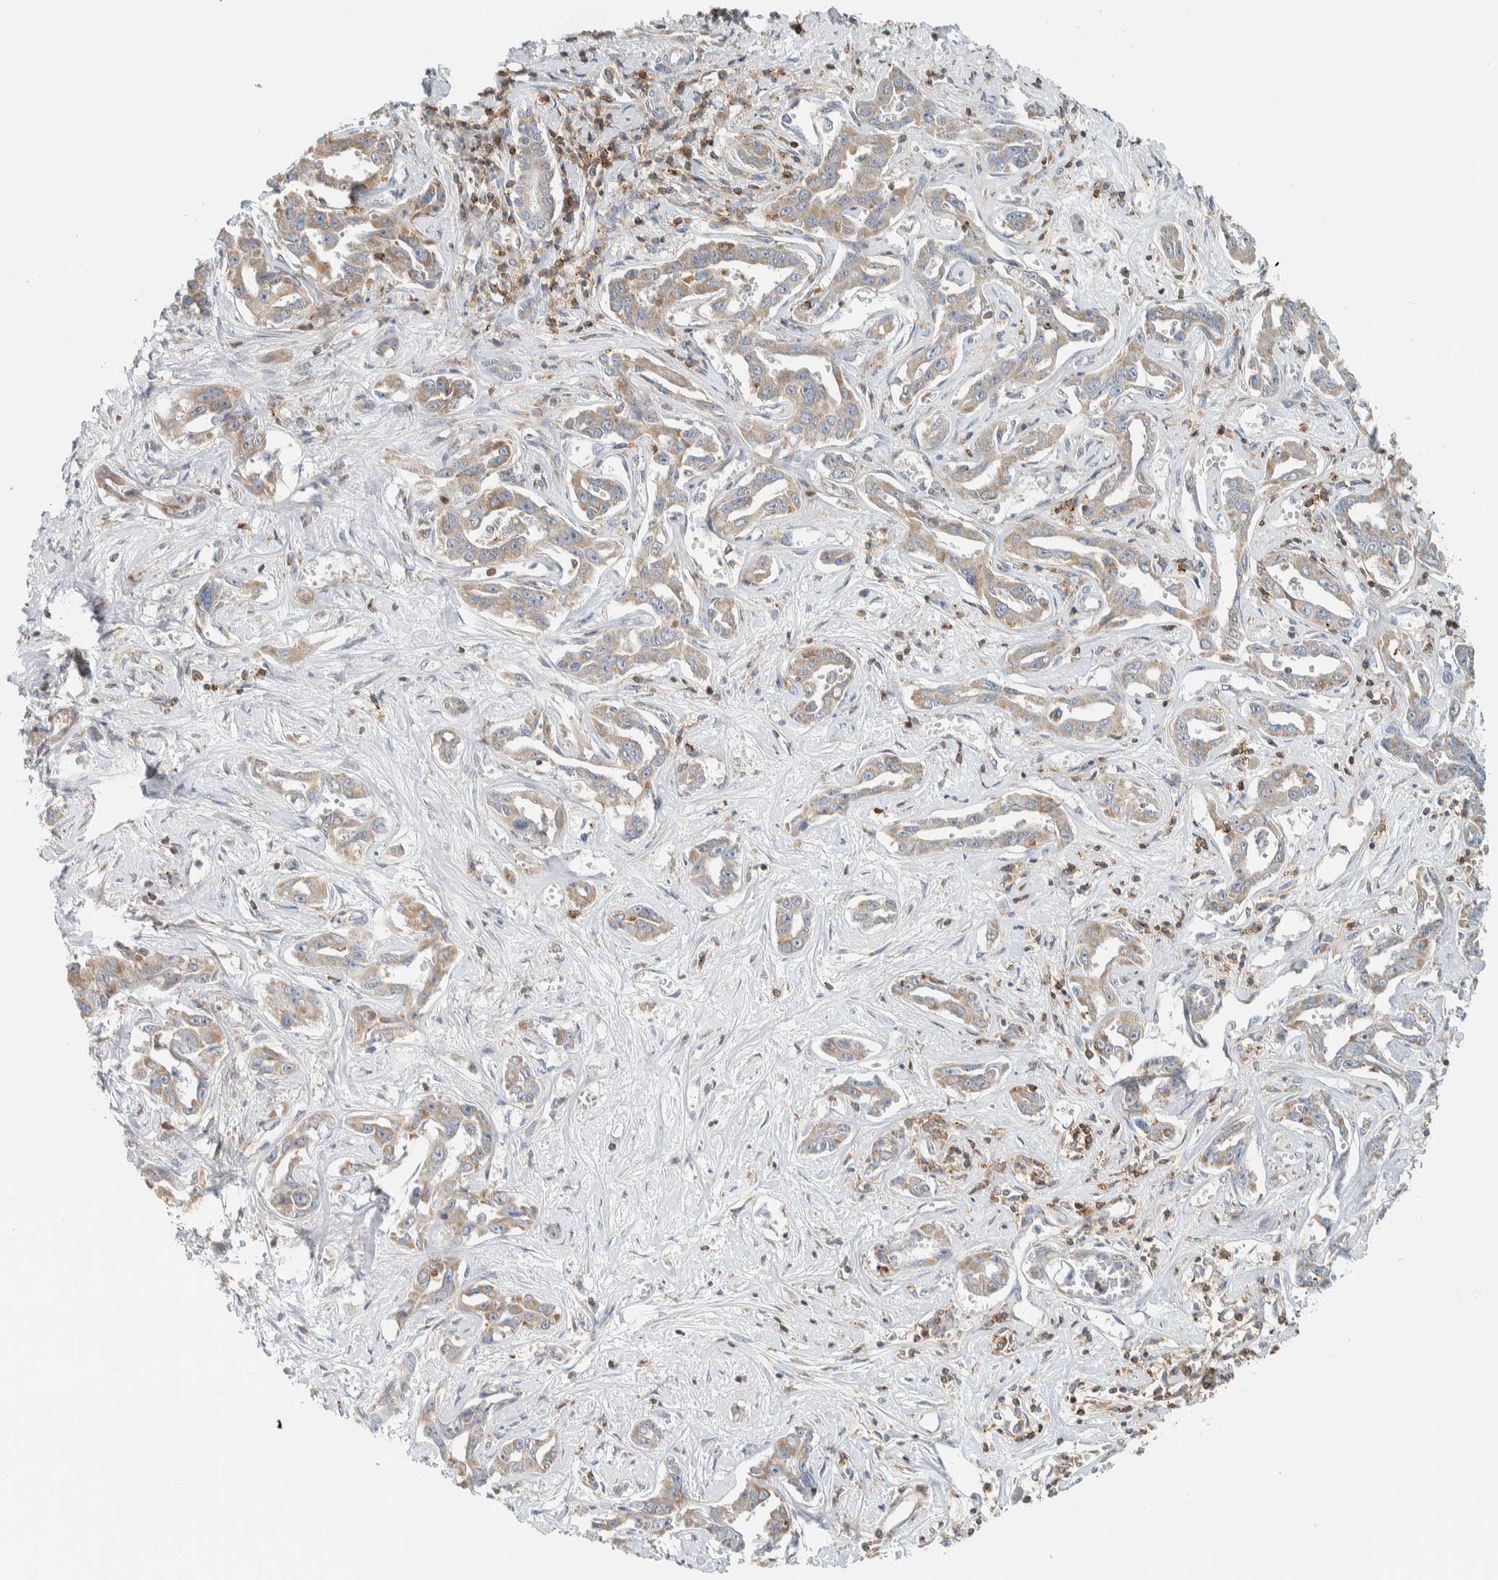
{"staining": {"intensity": "weak", "quantity": ">75%", "location": "cytoplasmic/membranous"}, "tissue": "liver cancer", "cell_type": "Tumor cells", "image_type": "cancer", "snomed": [{"axis": "morphology", "description": "Cholangiocarcinoma"}, {"axis": "topography", "description": "Liver"}], "caption": "Immunohistochemistry of human liver cholangiocarcinoma reveals low levels of weak cytoplasmic/membranous staining in about >75% of tumor cells.", "gene": "CCDC57", "patient": {"sex": "male", "age": 59}}